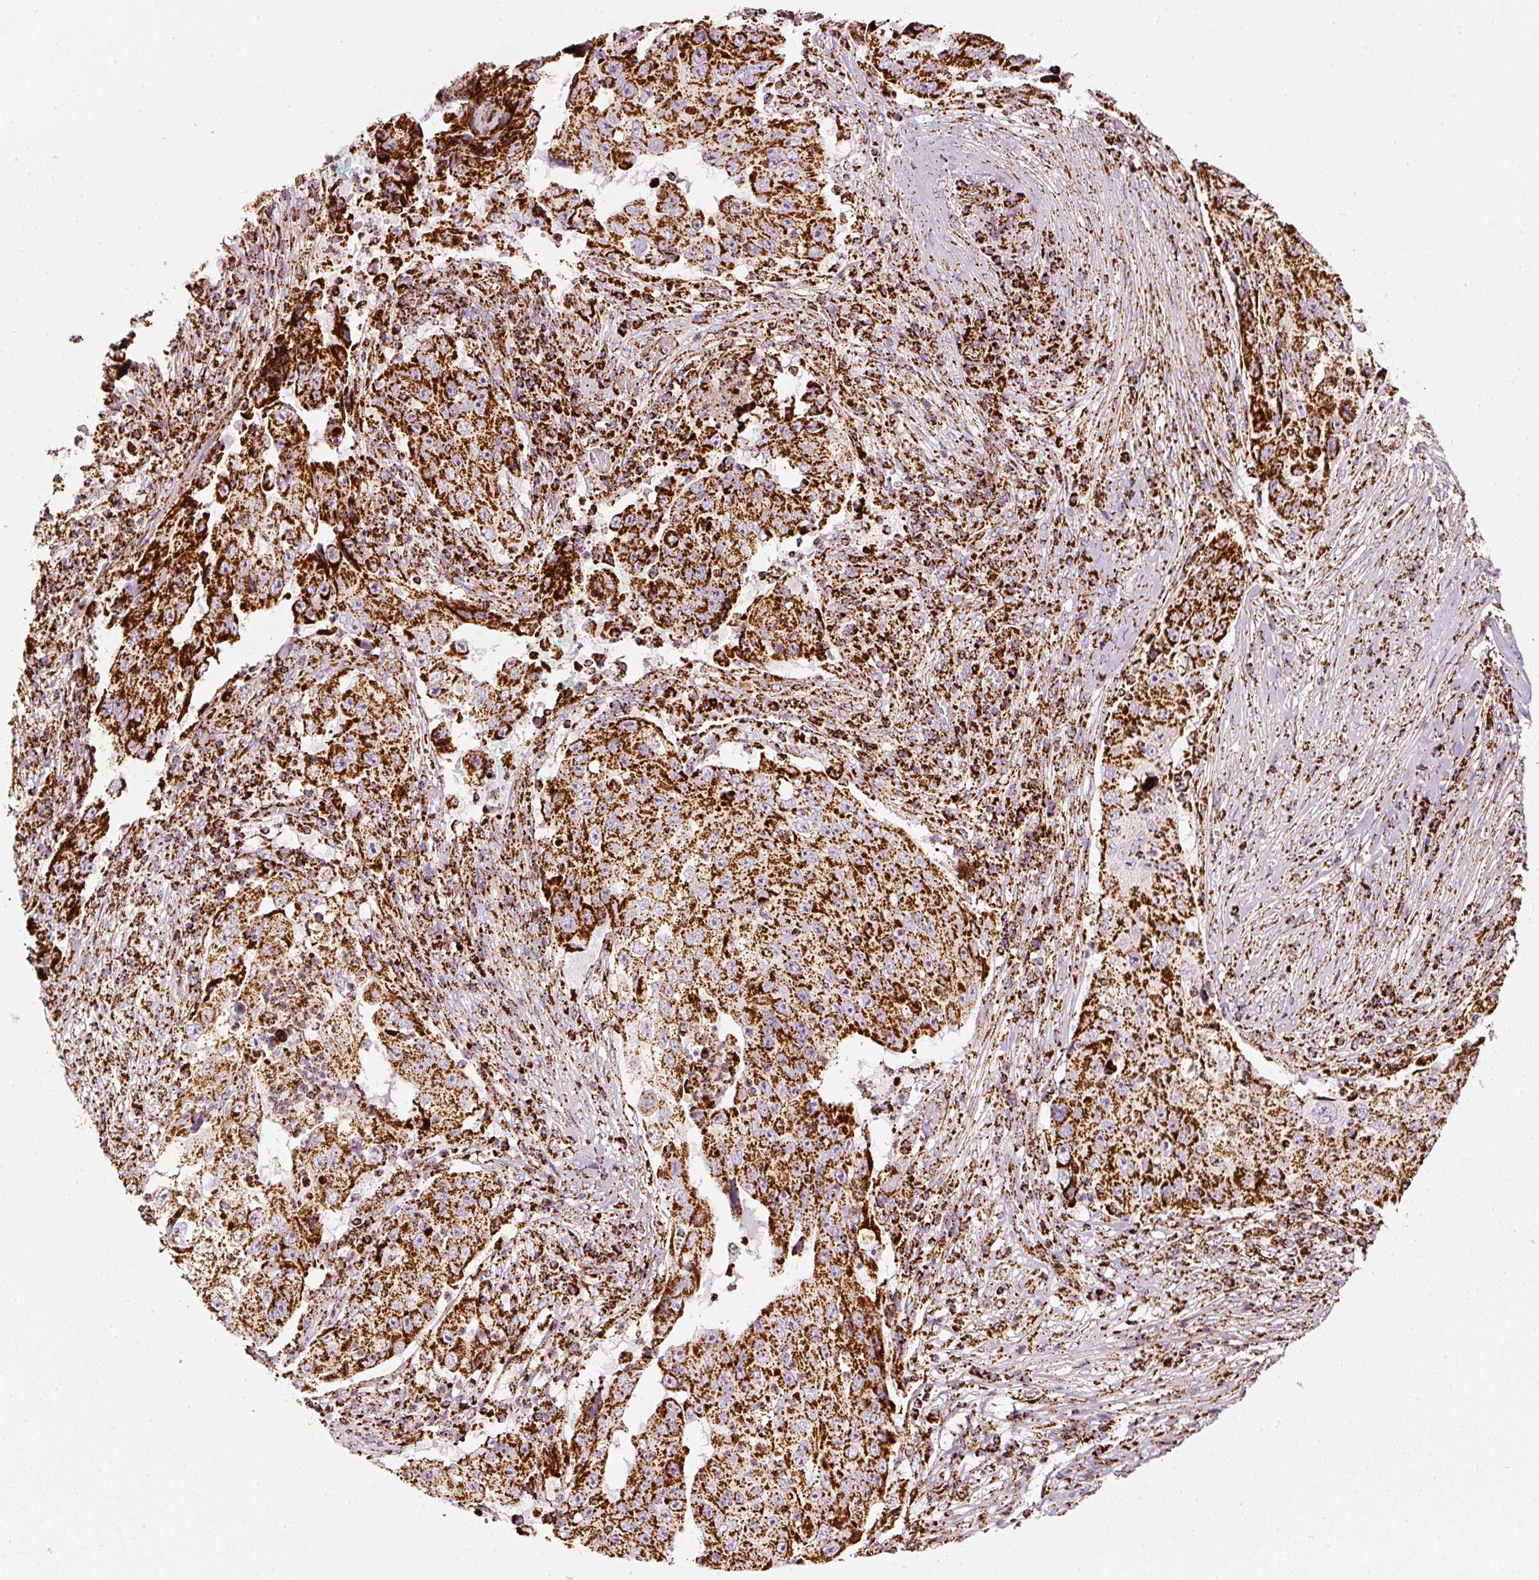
{"staining": {"intensity": "strong", "quantity": ">75%", "location": "cytoplasmic/membranous"}, "tissue": "lung cancer", "cell_type": "Tumor cells", "image_type": "cancer", "snomed": [{"axis": "morphology", "description": "Squamous cell carcinoma, NOS"}, {"axis": "topography", "description": "Lung"}], "caption": "The image shows immunohistochemical staining of squamous cell carcinoma (lung). There is strong cytoplasmic/membranous expression is appreciated in approximately >75% of tumor cells.", "gene": "MT-CO2", "patient": {"sex": "male", "age": 64}}